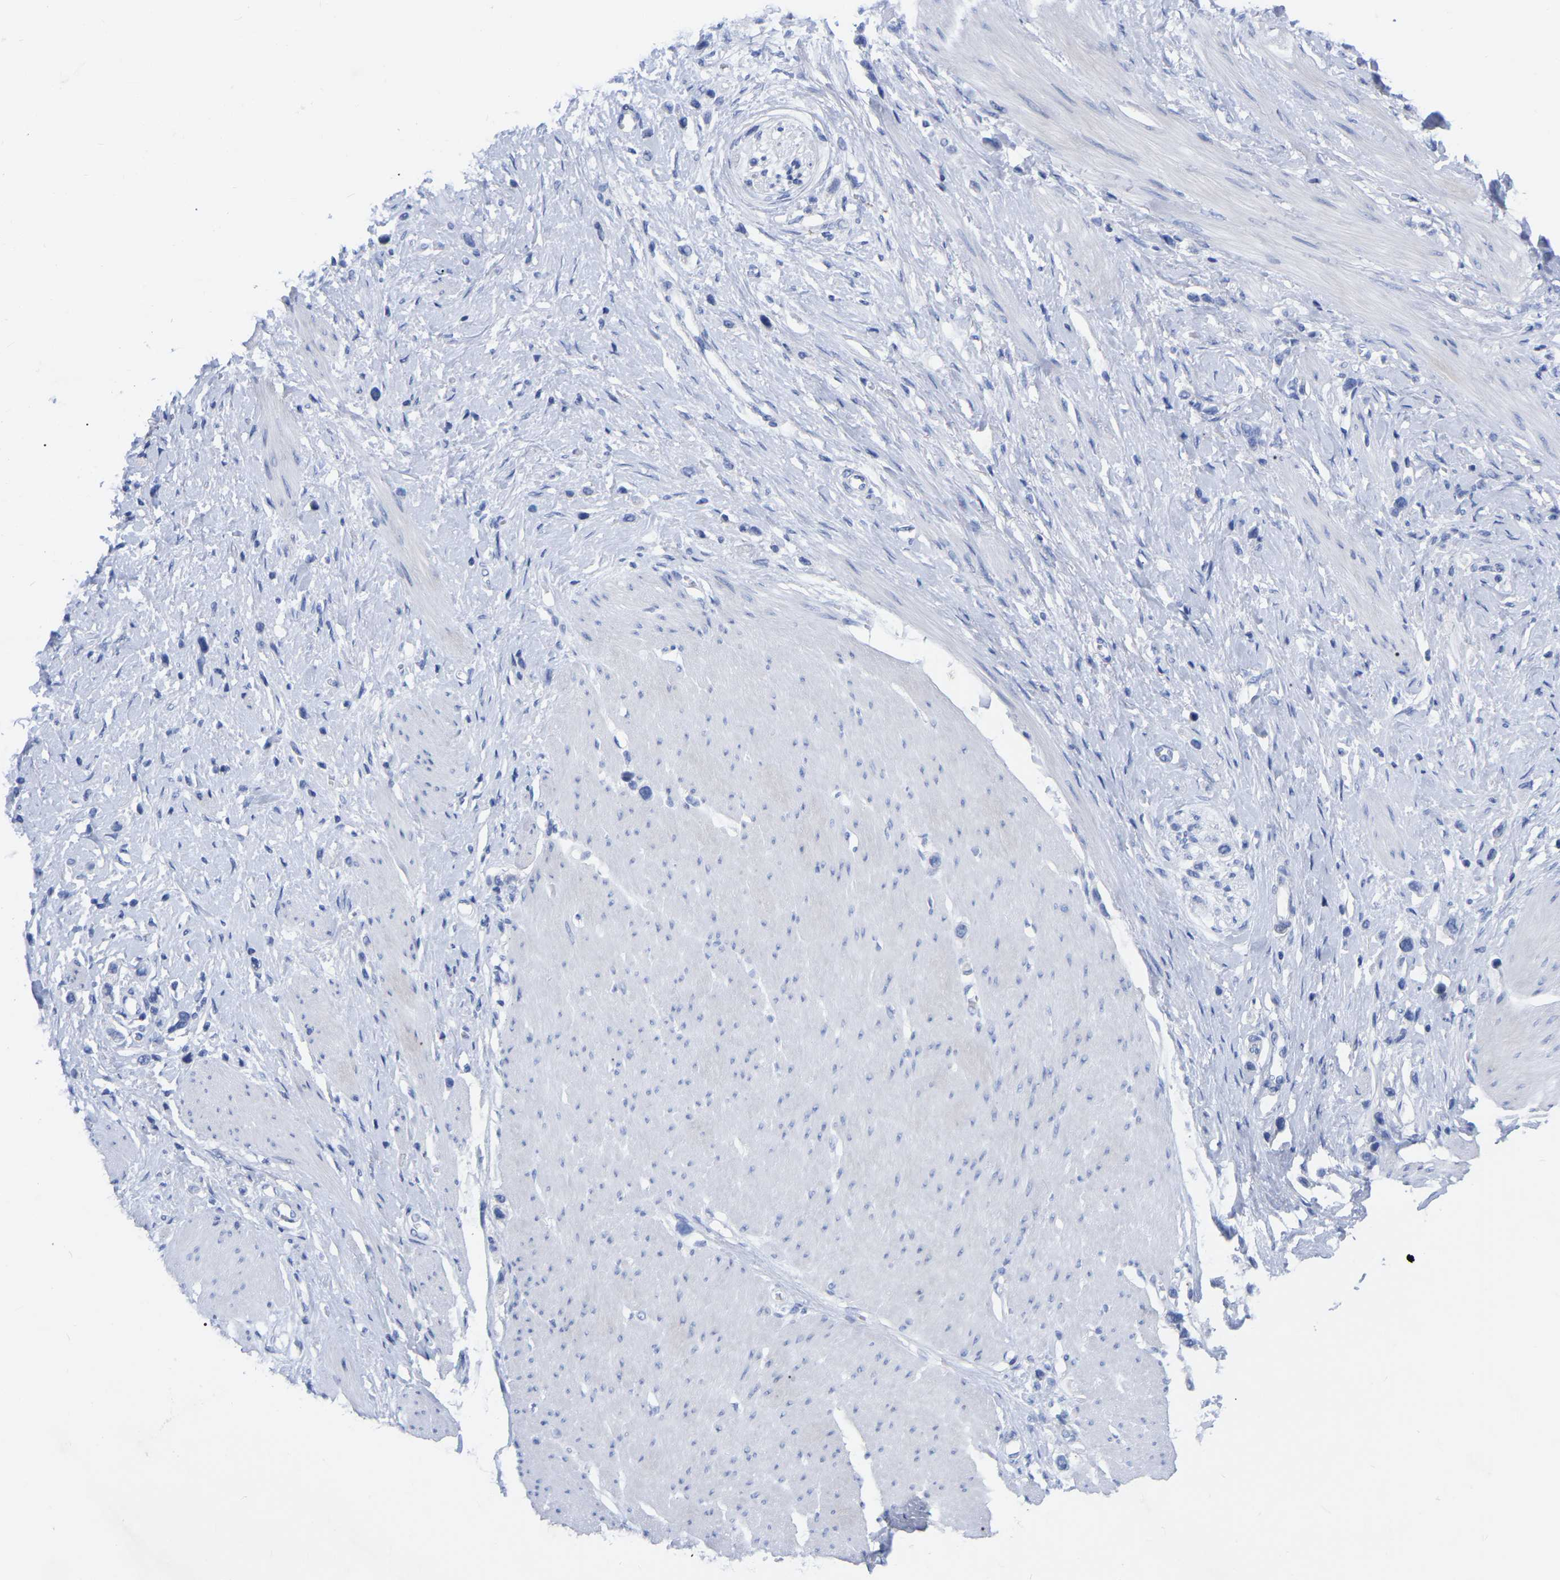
{"staining": {"intensity": "negative", "quantity": "none", "location": "none"}, "tissue": "stomach cancer", "cell_type": "Tumor cells", "image_type": "cancer", "snomed": [{"axis": "morphology", "description": "Adenocarcinoma, NOS"}, {"axis": "topography", "description": "Stomach"}], "caption": "Protein analysis of adenocarcinoma (stomach) exhibits no significant staining in tumor cells. Nuclei are stained in blue.", "gene": "ZNF629", "patient": {"sex": "female", "age": 65}}